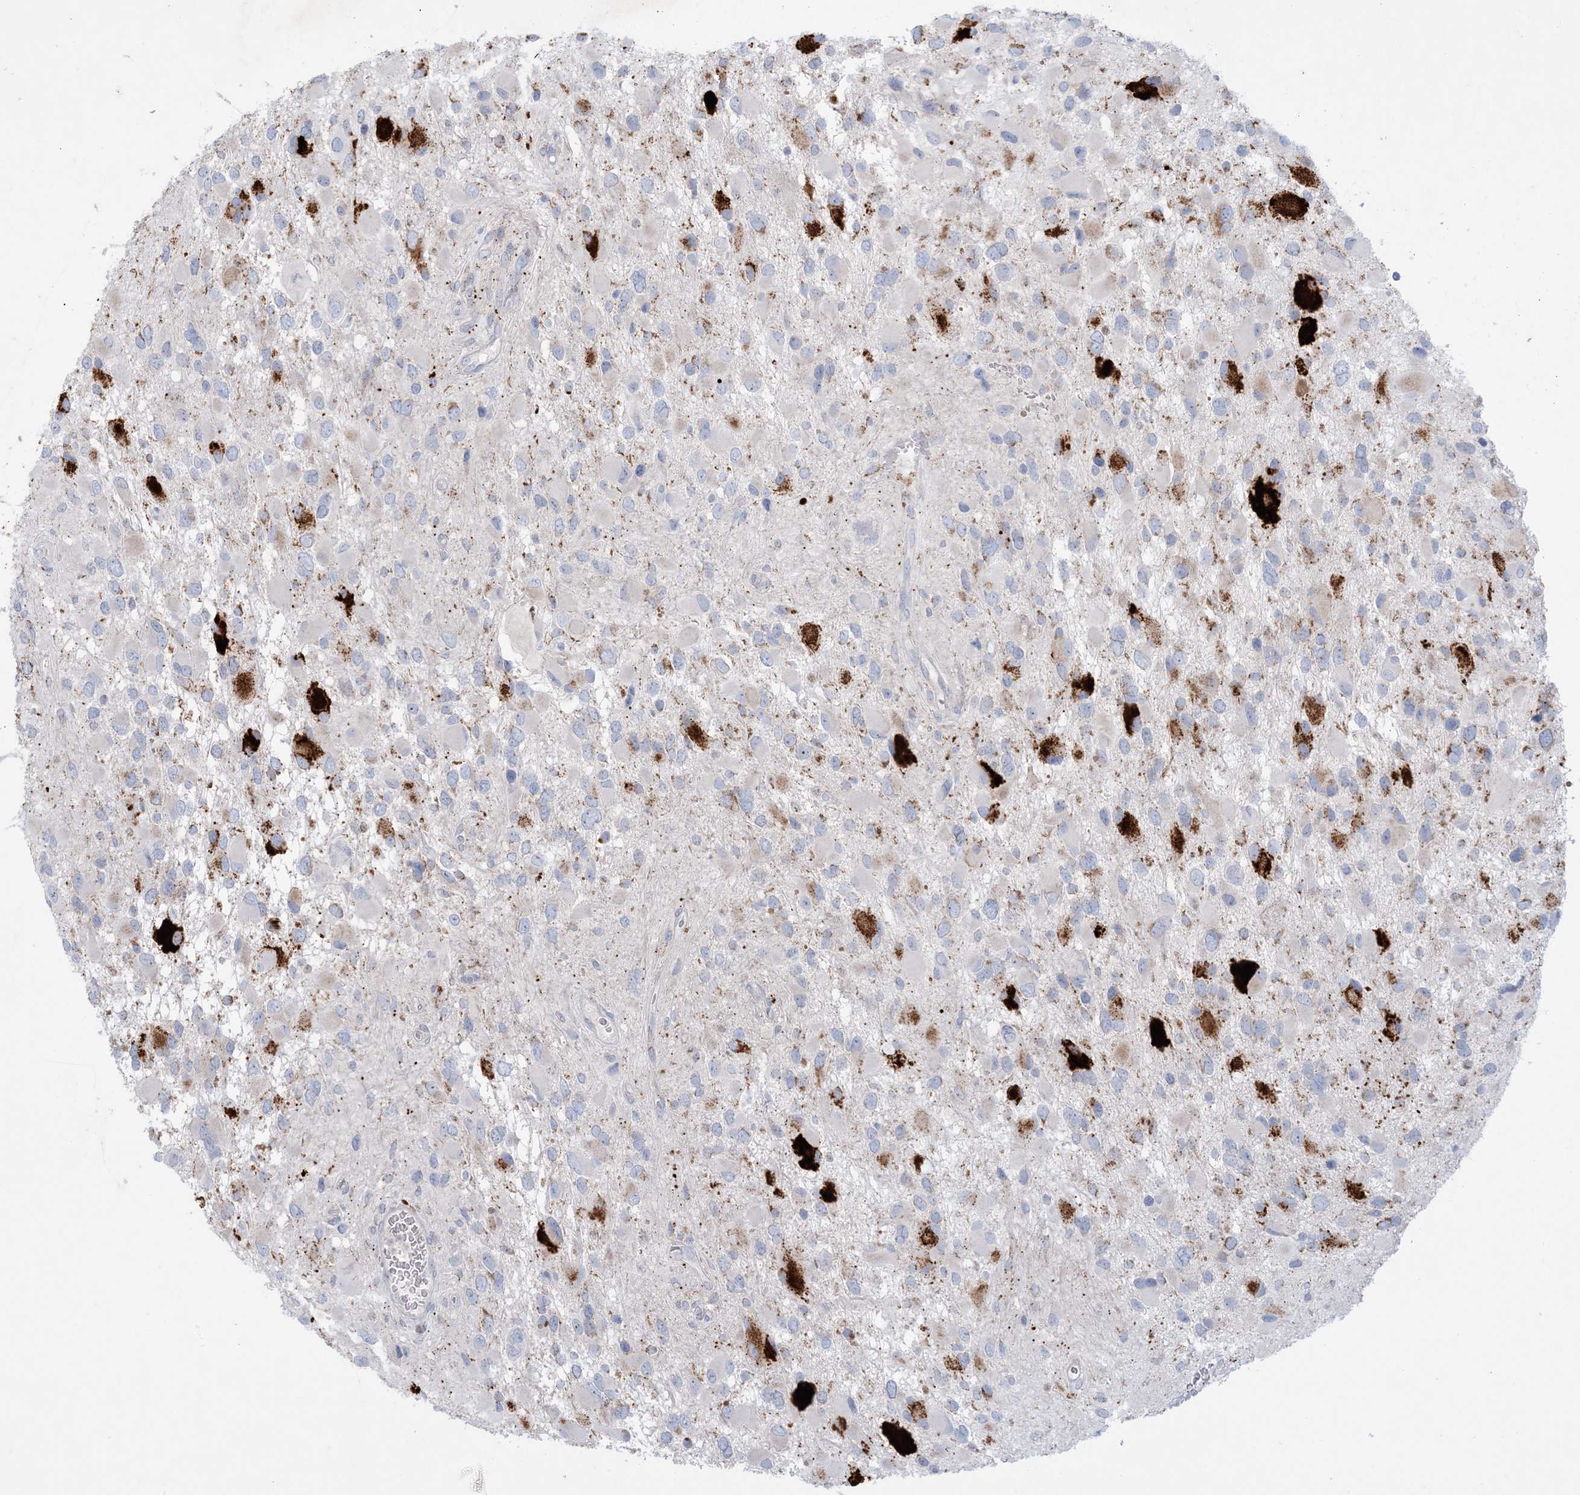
{"staining": {"intensity": "moderate", "quantity": "<25%", "location": "cytoplasmic/membranous"}, "tissue": "glioma", "cell_type": "Tumor cells", "image_type": "cancer", "snomed": [{"axis": "morphology", "description": "Glioma, malignant, High grade"}, {"axis": "topography", "description": "Brain"}], "caption": "Immunohistochemical staining of glioma exhibits moderate cytoplasmic/membranous protein staining in approximately <25% of tumor cells.", "gene": "KCTD6", "patient": {"sex": "male", "age": 53}}